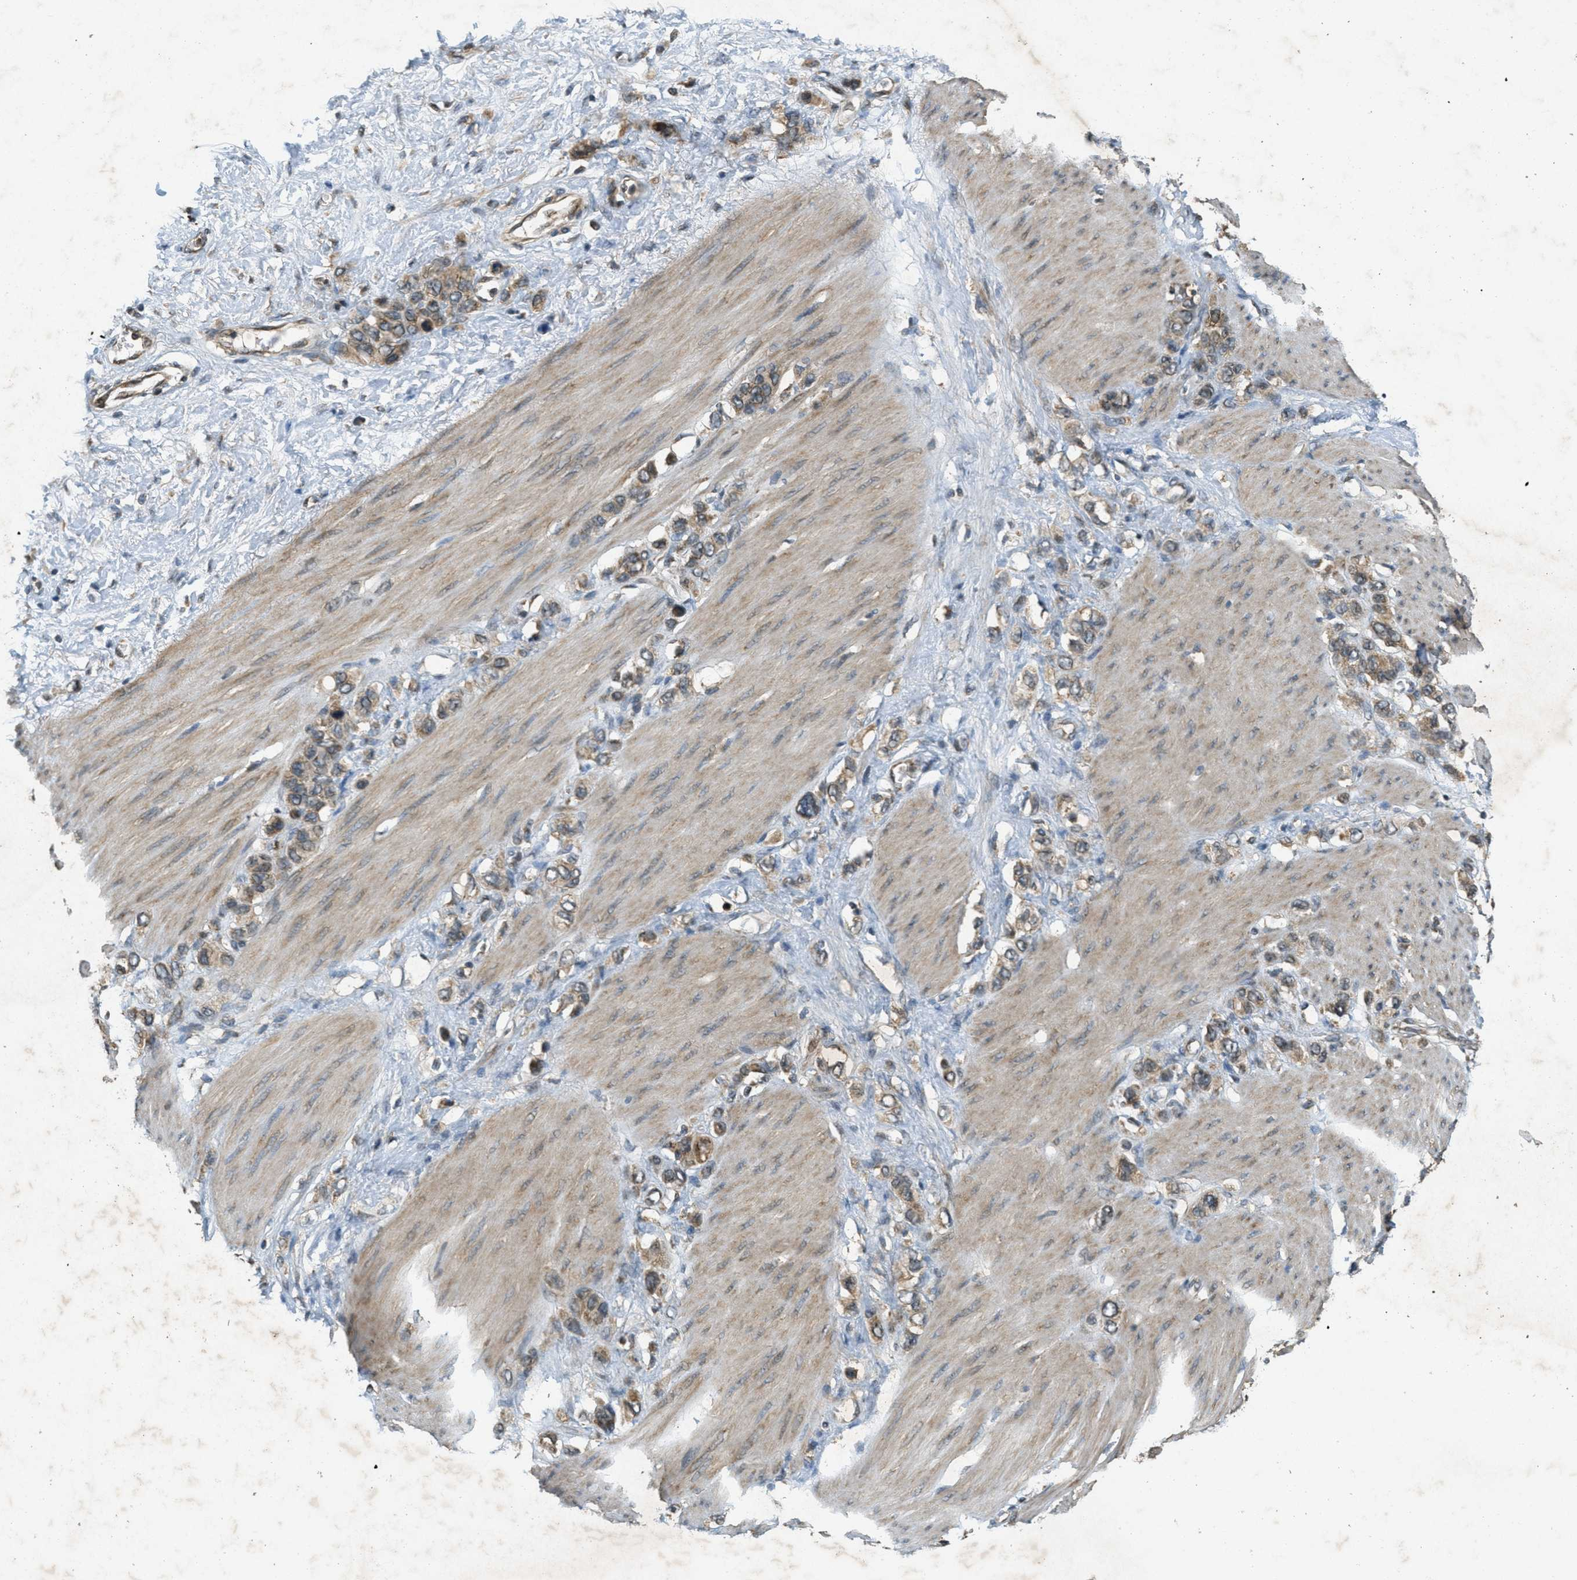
{"staining": {"intensity": "moderate", "quantity": ">75%", "location": "cytoplasmic/membranous"}, "tissue": "stomach cancer", "cell_type": "Tumor cells", "image_type": "cancer", "snomed": [{"axis": "morphology", "description": "Adenocarcinoma, NOS"}, {"axis": "morphology", "description": "Adenocarcinoma, High grade"}, {"axis": "topography", "description": "Stomach, upper"}, {"axis": "topography", "description": "Stomach, lower"}], "caption": "This histopathology image reveals immunohistochemistry staining of stomach cancer (adenocarcinoma), with medium moderate cytoplasmic/membranous positivity in approximately >75% of tumor cells.", "gene": "PPP1R15A", "patient": {"sex": "female", "age": 65}}